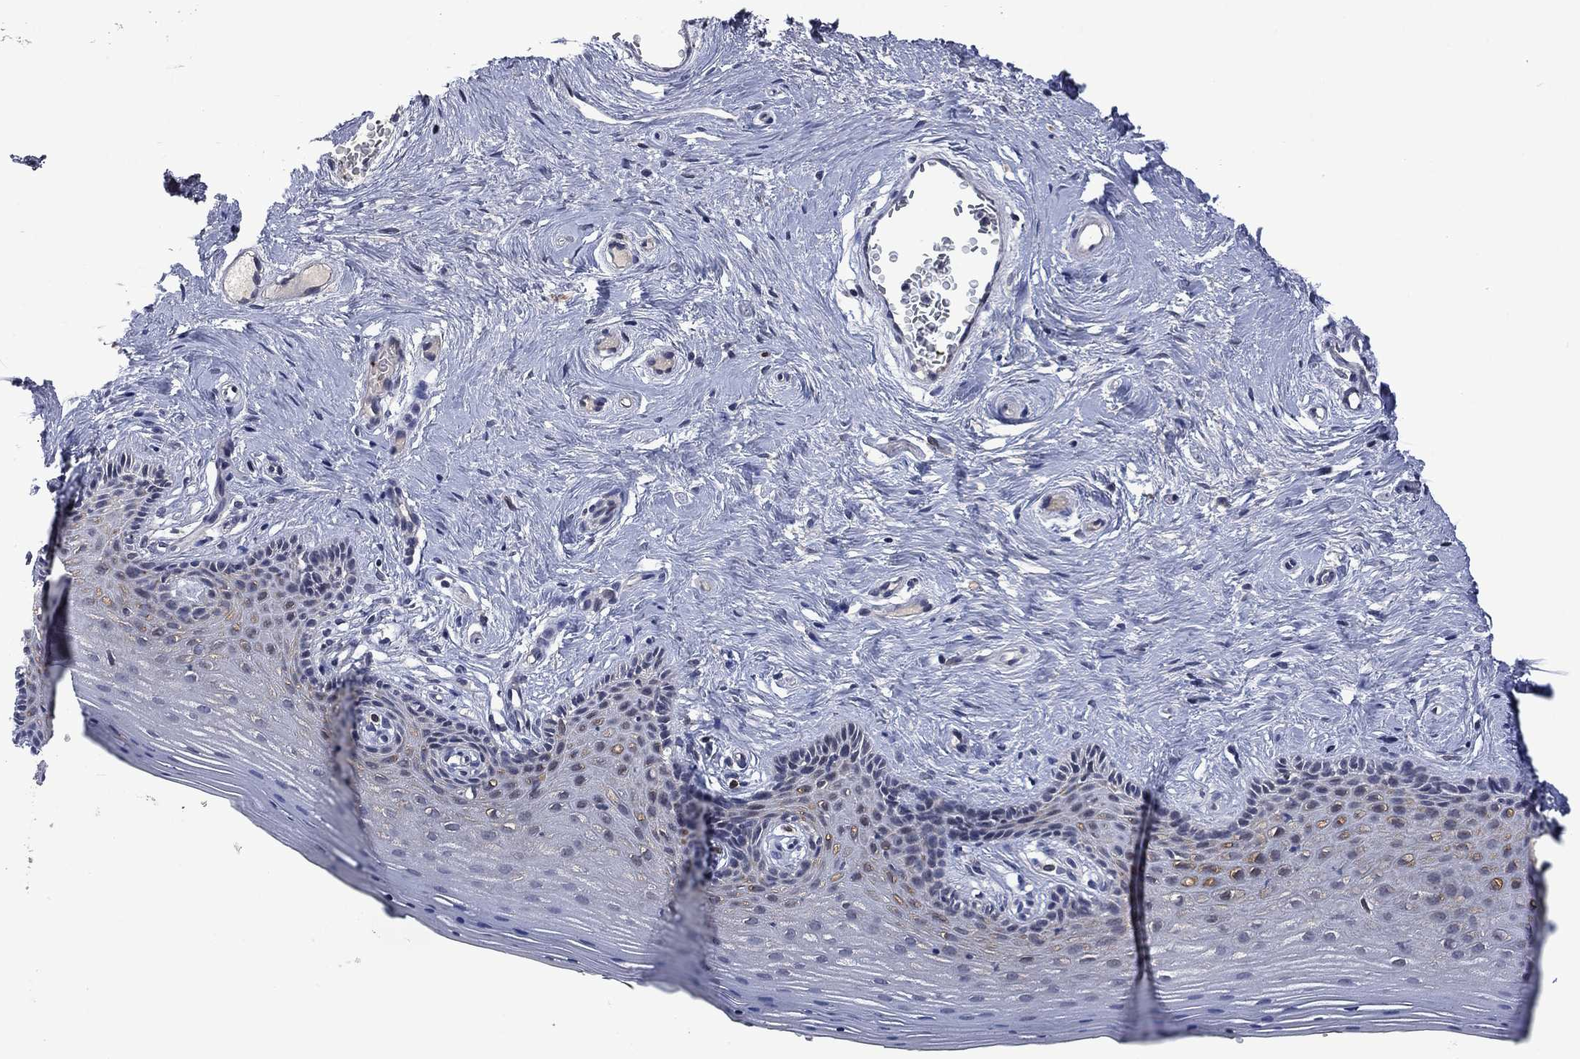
{"staining": {"intensity": "moderate", "quantity": "<25%", "location": "cytoplasmic/membranous"}, "tissue": "vagina", "cell_type": "Squamous epithelial cells", "image_type": "normal", "snomed": [{"axis": "morphology", "description": "Normal tissue, NOS"}, {"axis": "topography", "description": "Vagina"}], "caption": "Squamous epithelial cells exhibit low levels of moderate cytoplasmic/membranous positivity in approximately <25% of cells in normal vagina. The staining is performed using DAB brown chromogen to label protein expression. The nuclei are counter-stained blue using hematoxylin.", "gene": "PHKA1", "patient": {"sex": "female", "age": 45}}